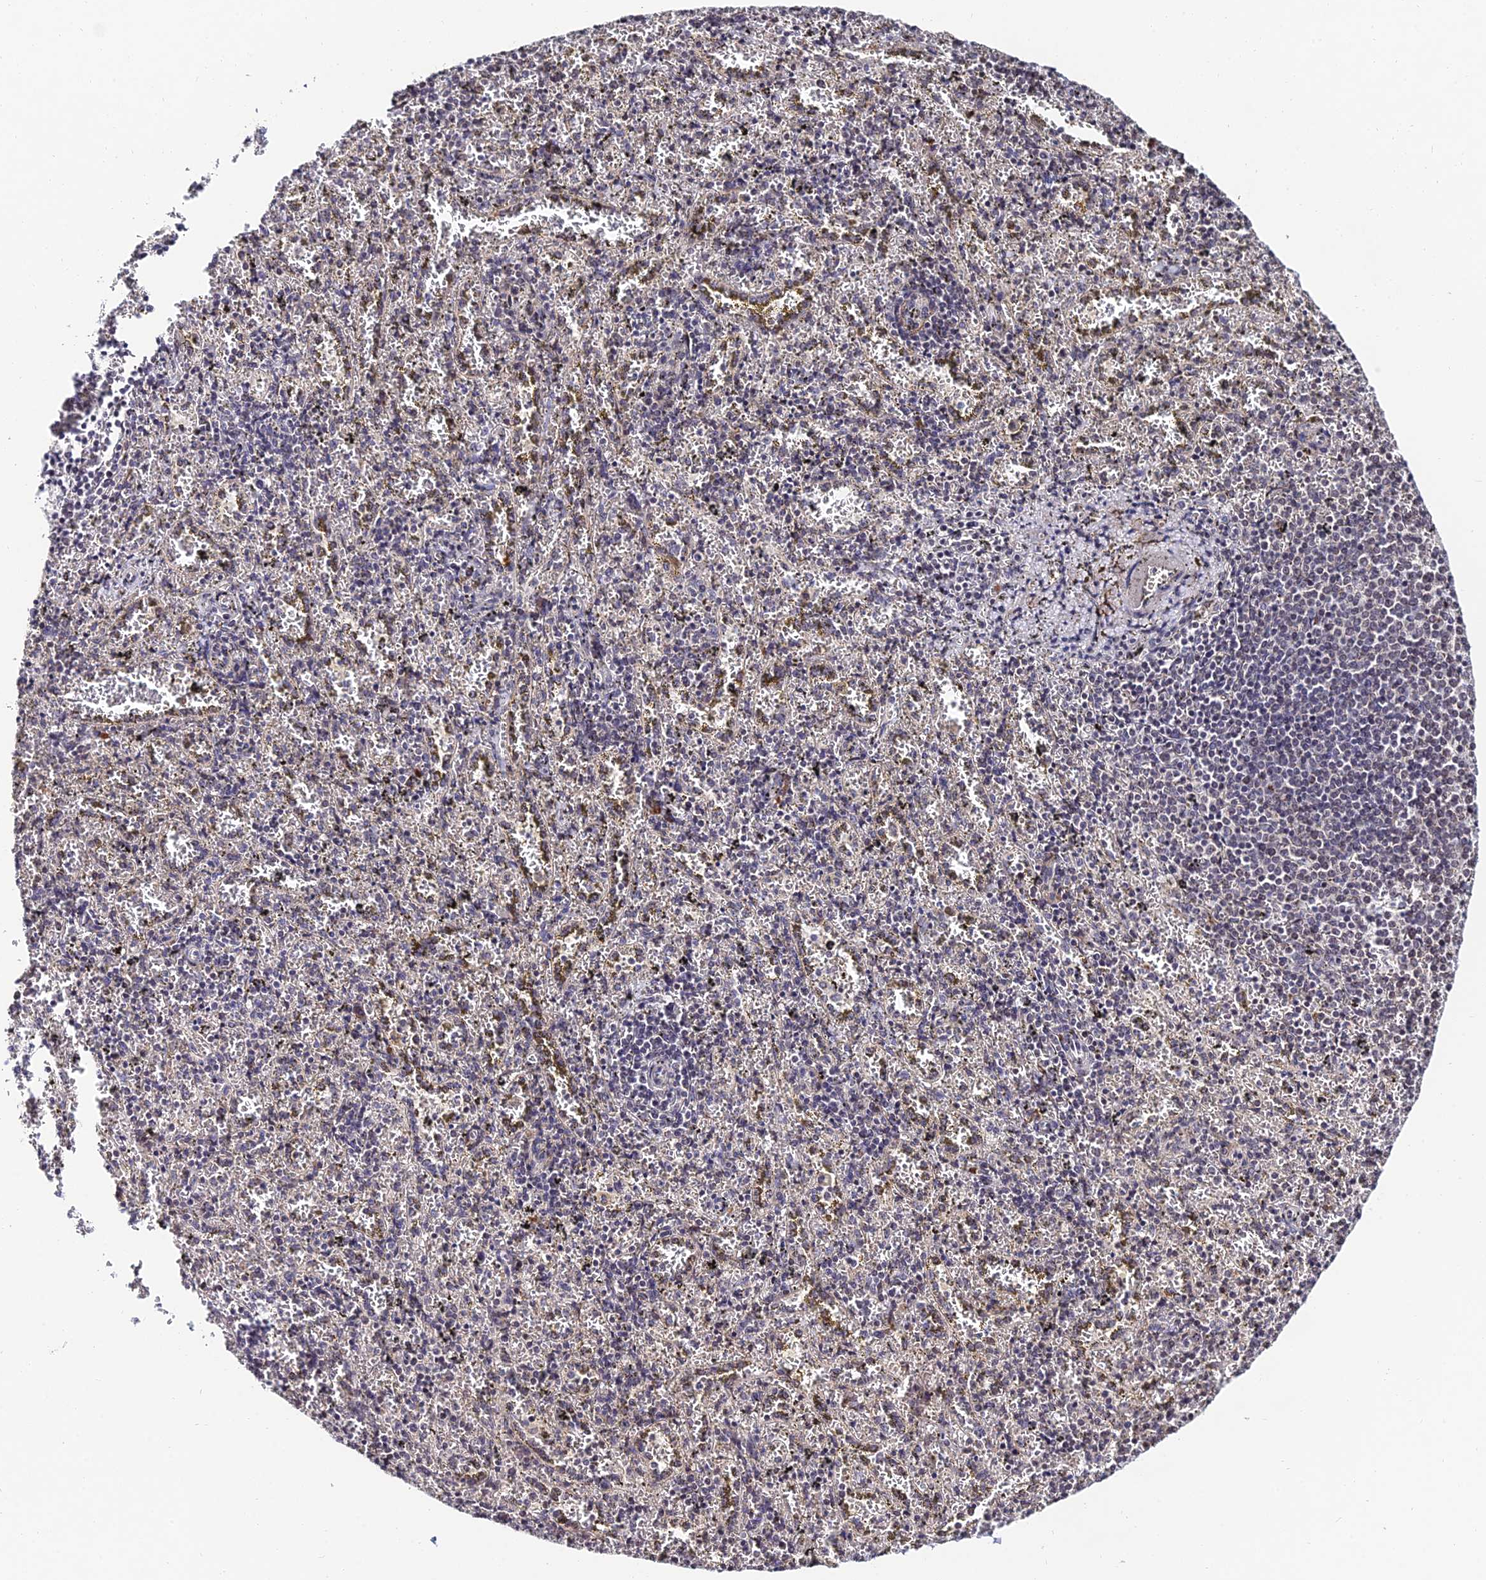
{"staining": {"intensity": "moderate", "quantity": "<25%", "location": "cytoplasmic/membranous"}, "tissue": "spleen", "cell_type": "Cells in red pulp", "image_type": "normal", "snomed": [{"axis": "morphology", "description": "Normal tissue, NOS"}, {"axis": "topography", "description": "Spleen"}], "caption": "Spleen stained for a protein exhibits moderate cytoplasmic/membranous positivity in cells in red pulp. (Stains: DAB in brown, nuclei in blue, Microscopy: brightfield microscopy at high magnification).", "gene": "CDNF", "patient": {"sex": "male", "age": 11}}